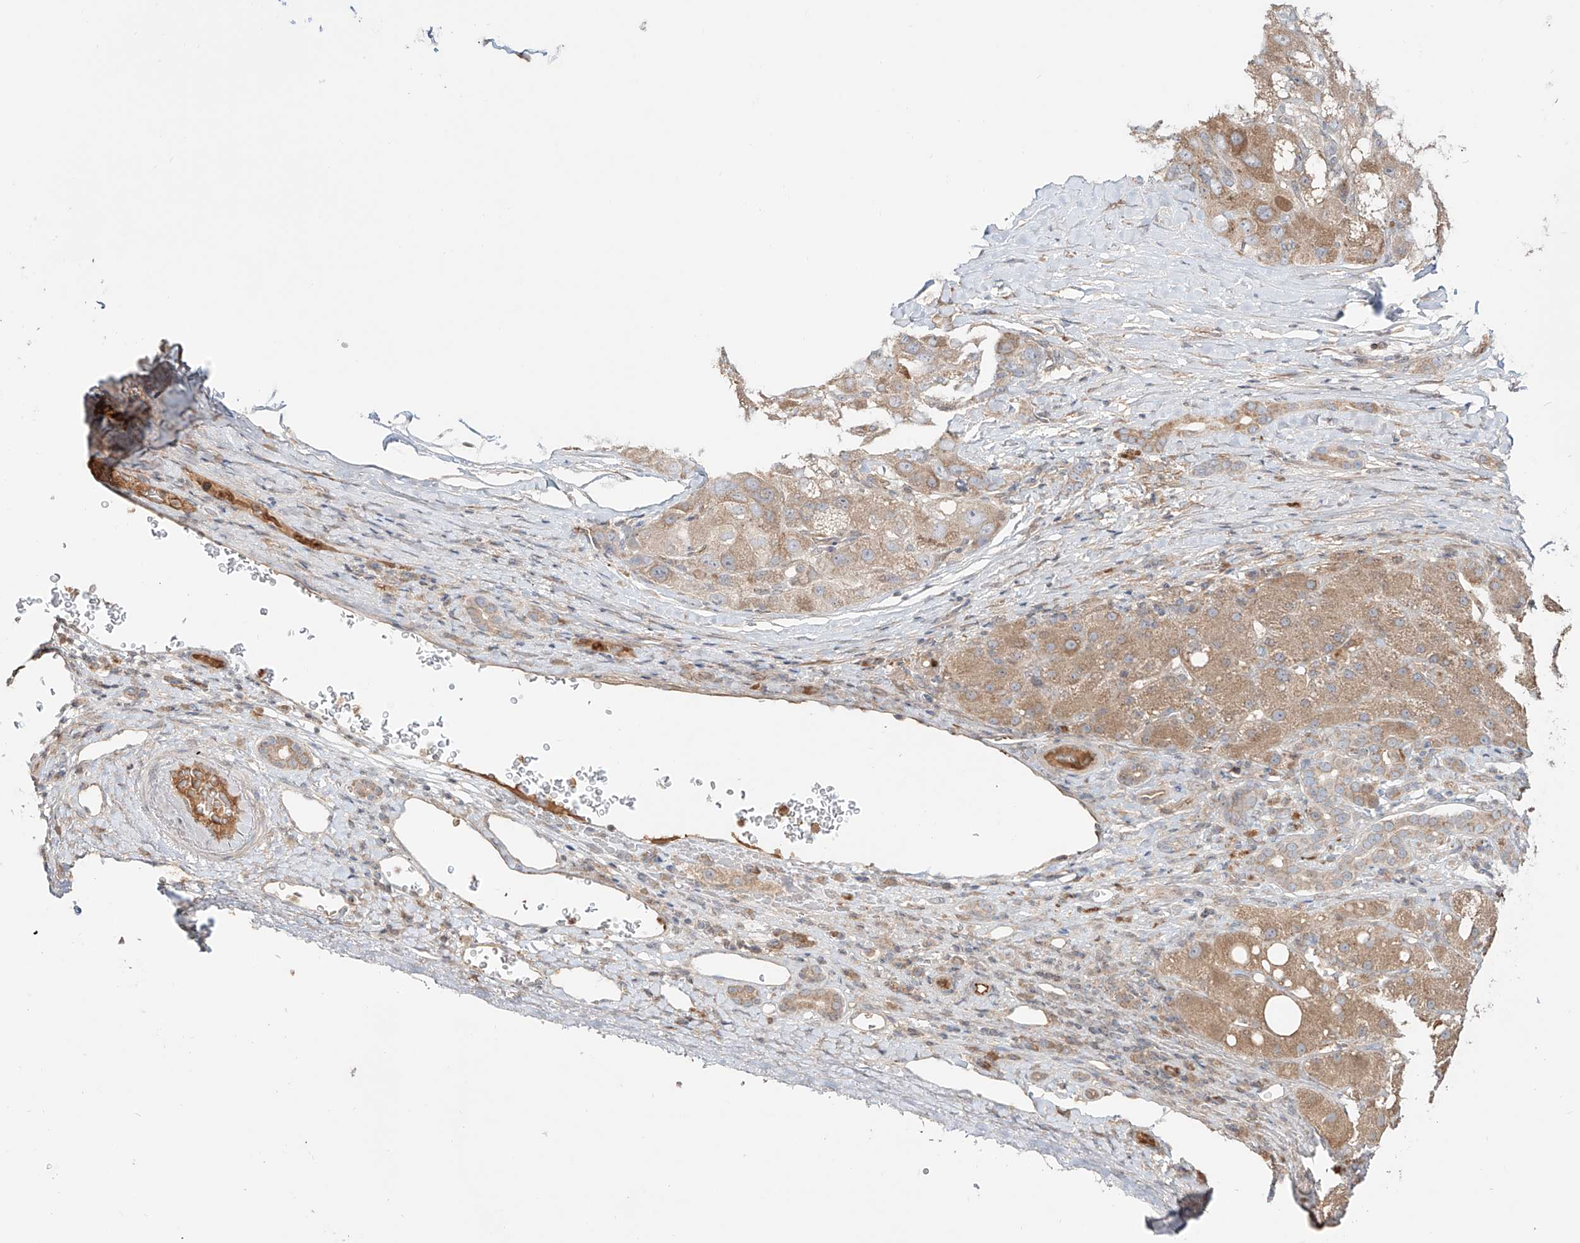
{"staining": {"intensity": "moderate", "quantity": ">75%", "location": "cytoplasmic/membranous"}, "tissue": "liver cancer", "cell_type": "Tumor cells", "image_type": "cancer", "snomed": [{"axis": "morphology", "description": "Carcinoma, Hepatocellular, NOS"}, {"axis": "topography", "description": "Liver"}], "caption": "A brown stain shows moderate cytoplasmic/membranous expression of a protein in liver cancer (hepatocellular carcinoma) tumor cells.", "gene": "ERO1A", "patient": {"sex": "male", "age": 80}}